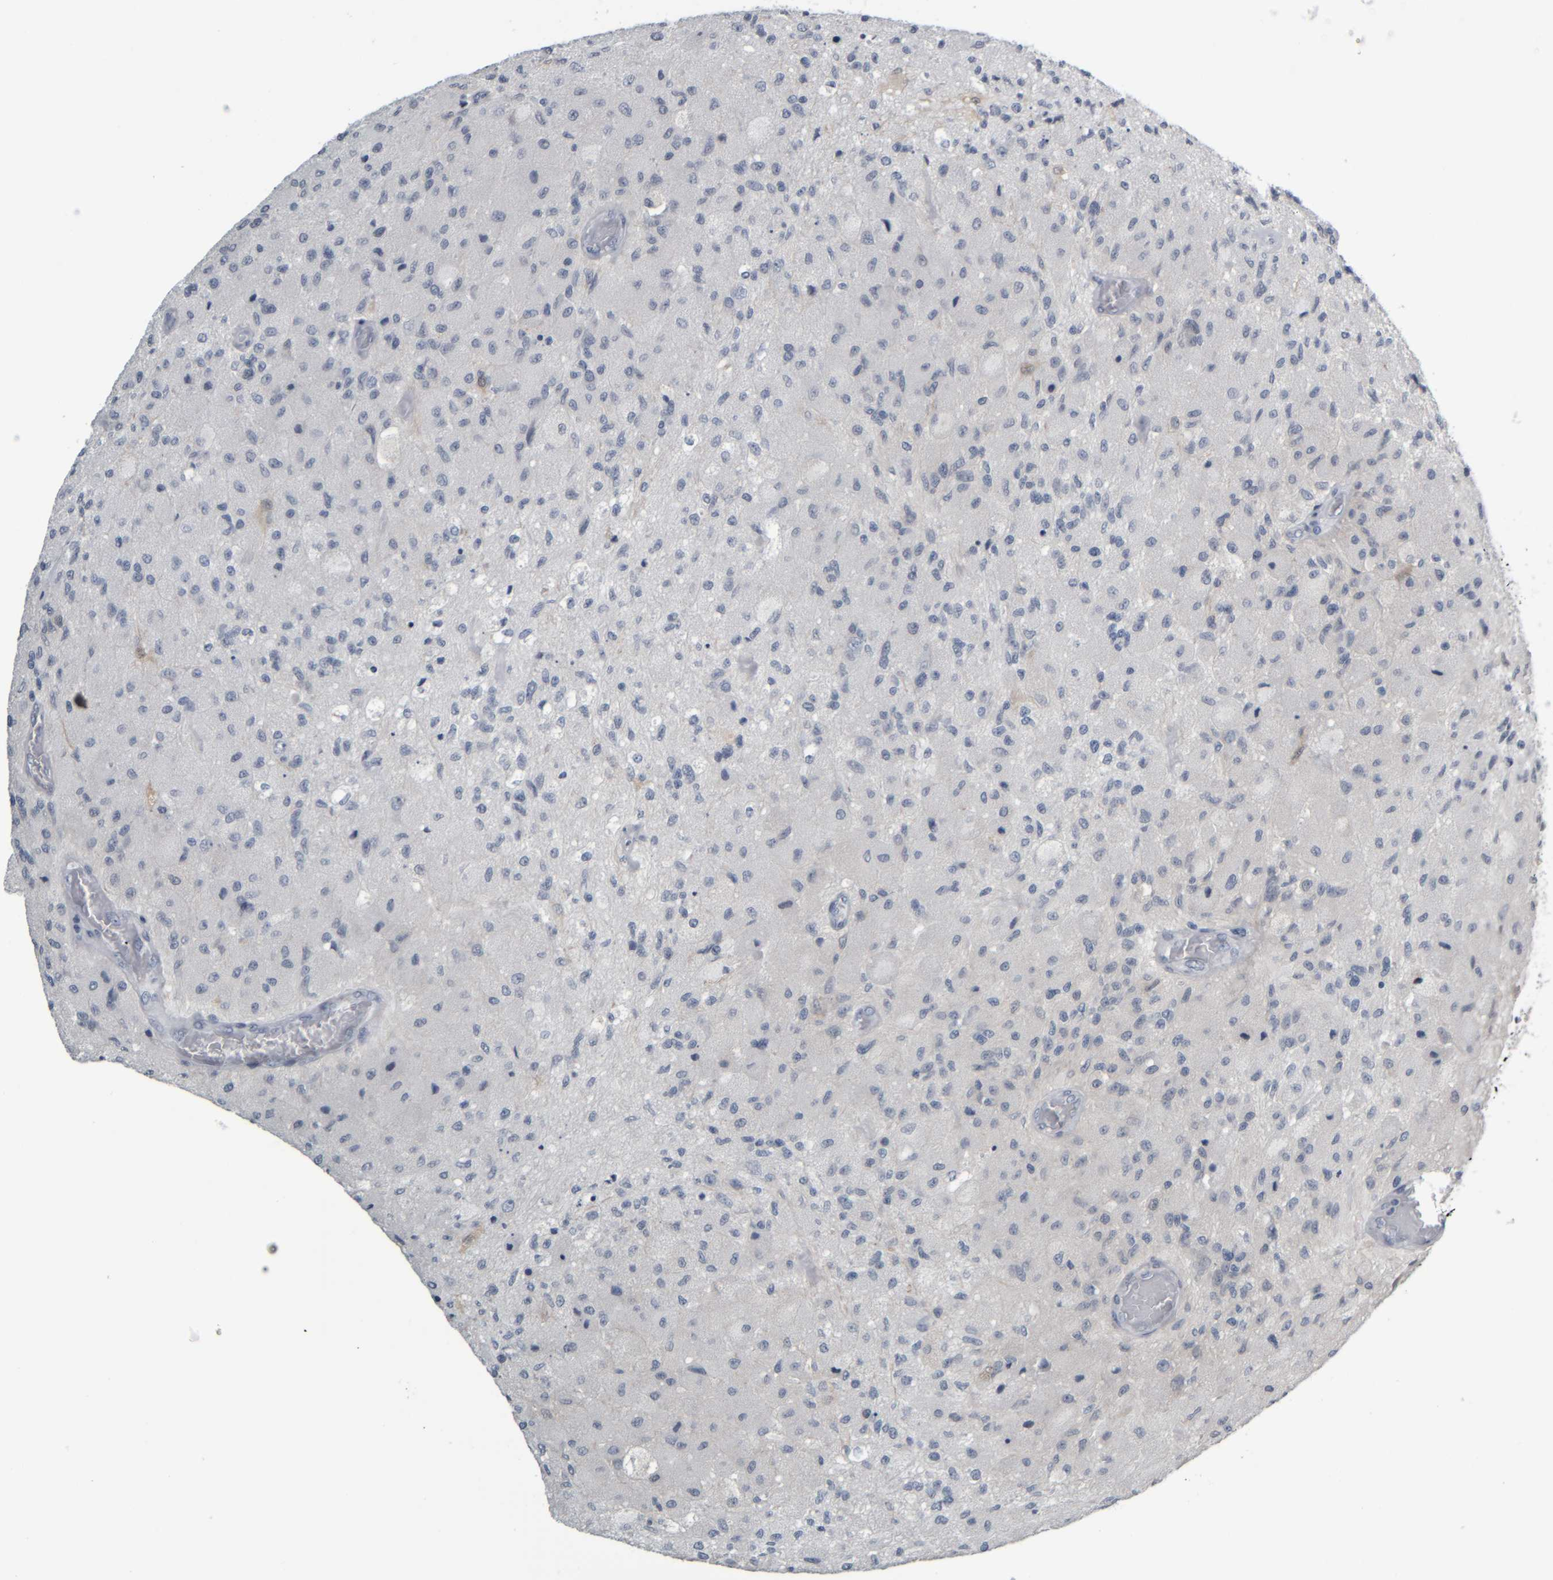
{"staining": {"intensity": "negative", "quantity": "none", "location": "none"}, "tissue": "glioma", "cell_type": "Tumor cells", "image_type": "cancer", "snomed": [{"axis": "morphology", "description": "Normal tissue, NOS"}, {"axis": "morphology", "description": "Glioma, malignant, High grade"}, {"axis": "topography", "description": "Cerebral cortex"}], "caption": "This is an immunohistochemistry (IHC) image of human glioma. There is no positivity in tumor cells.", "gene": "COL14A1", "patient": {"sex": "male", "age": 77}}